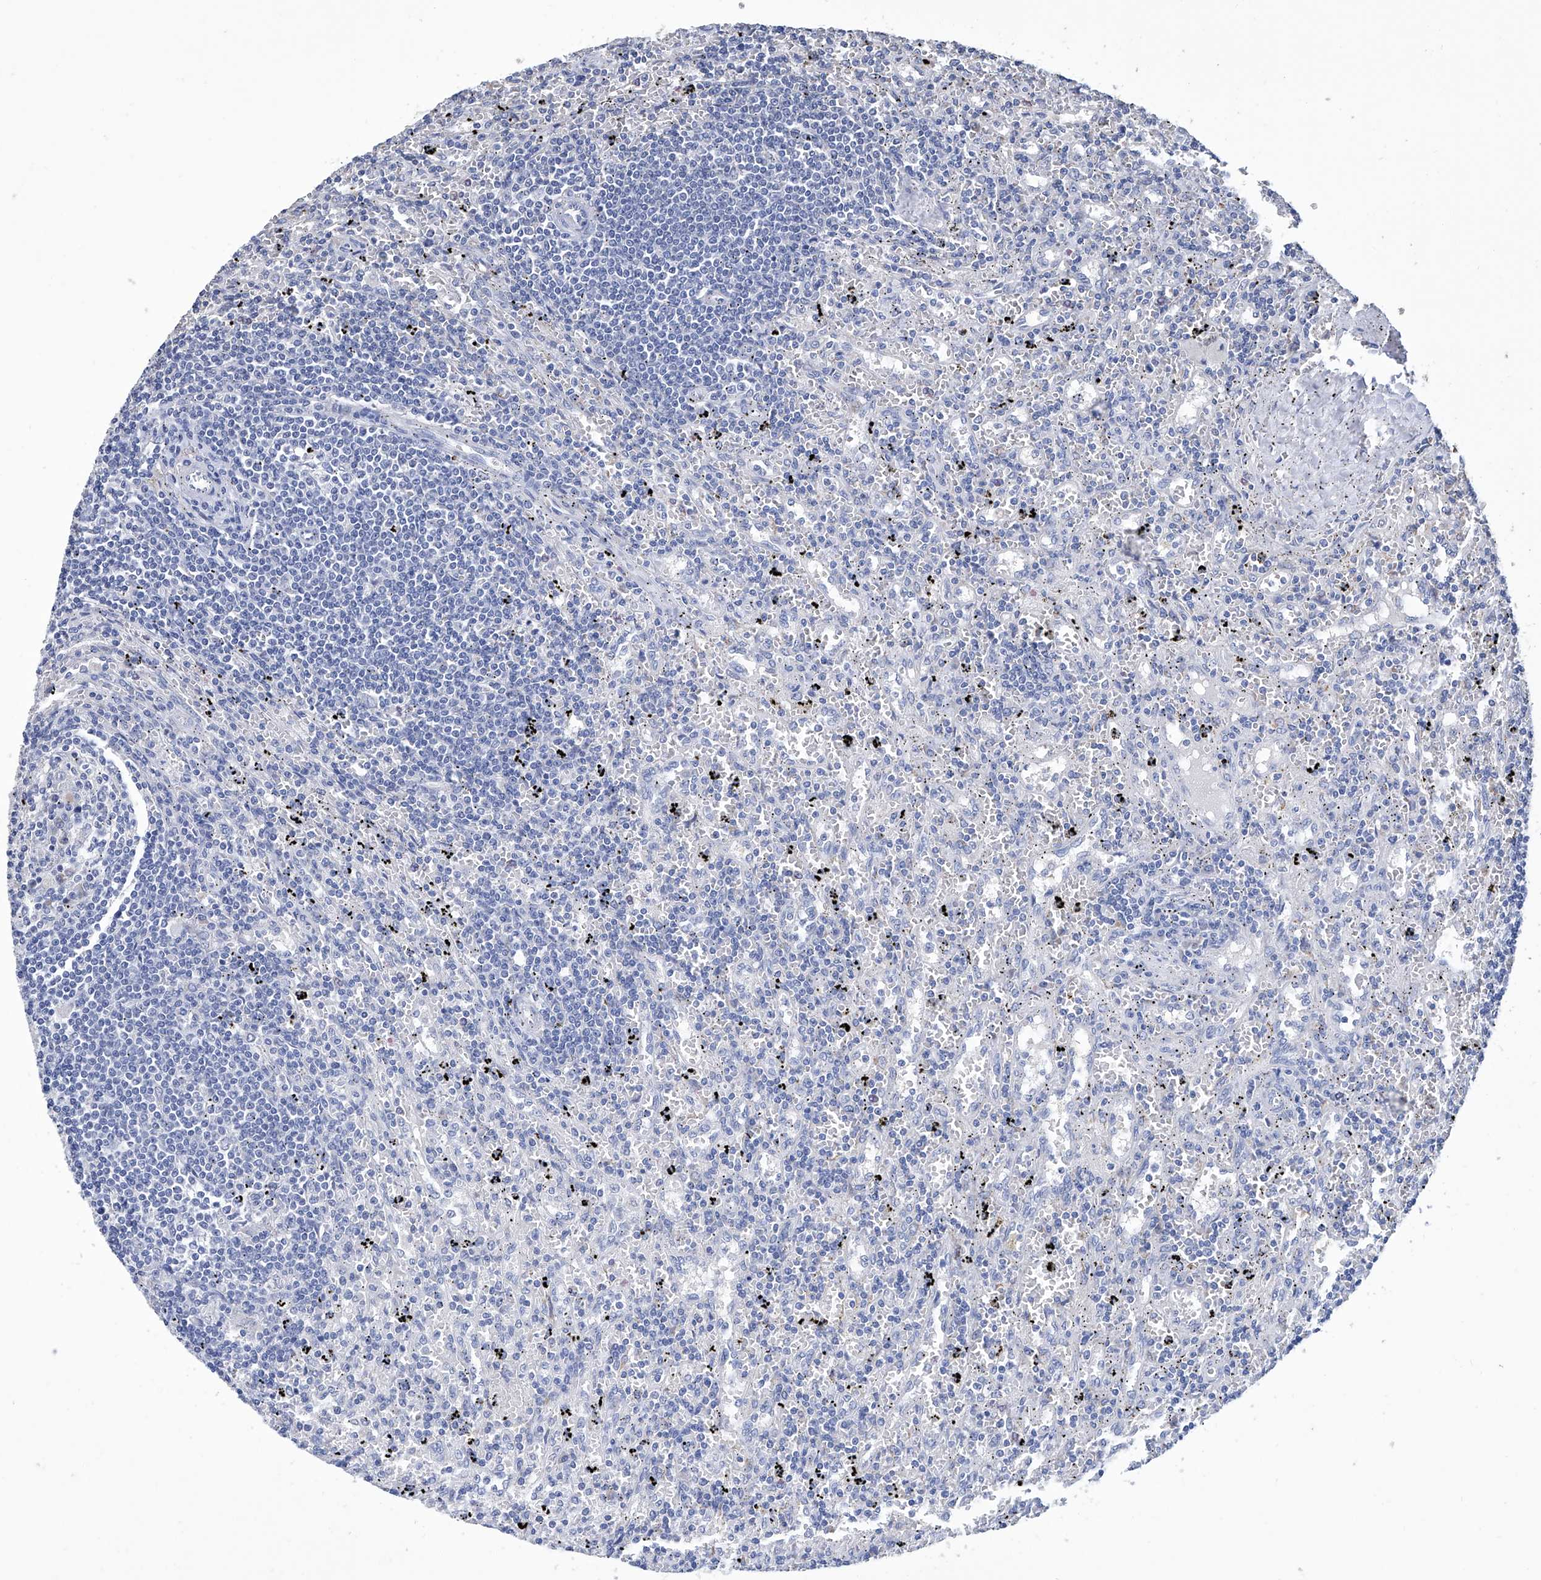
{"staining": {"intensity": "negative", "quantity": "none", "location": "none"}, "tissue": "lymphoma", "cell_type": "Tumor cells", "image_type": "cancer", "snomed": [{"axis": "morphology", "description": "Malignant lymphoma, non-Hodgkin's type, Low grade"}, {"axis": "topography", "description": "Spleen"}], "caption": "The micrograph exhibits no staining of tumor cells in lymphoma.", "gene": "GPT", "patient": {"sex": "male", "age": 76}}